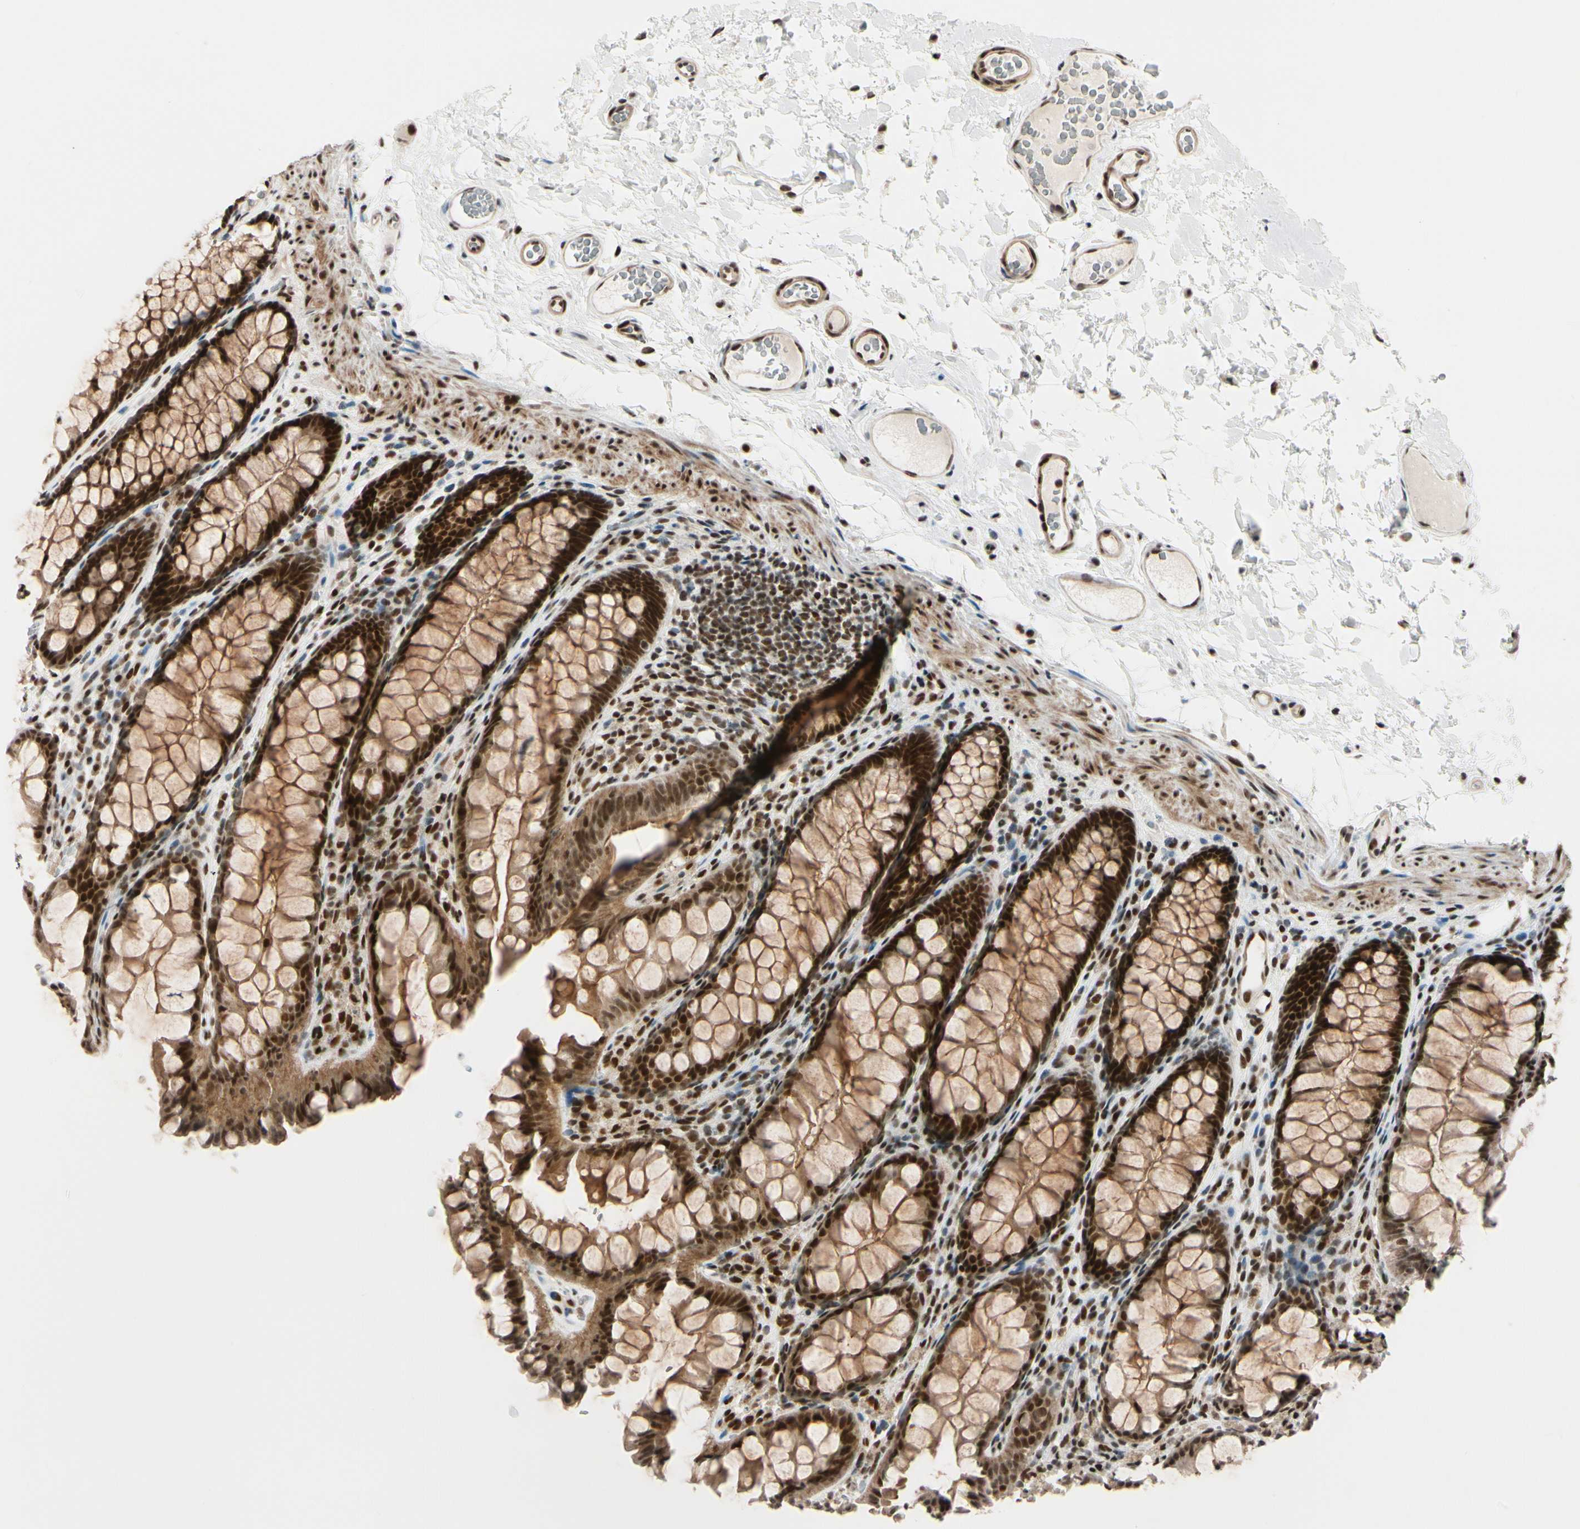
{"staining": {"intensity": "strong", "quantity": ">75%", "location": "nuclear"}, "tissue": "colon", "cell_type": "Endothelial cells", "image_type": "normal", "snomed": [{"axis": "morphology", "description": "Normal tissue, NOS"}, {"axis": "topography", "description": "Colon"}], "caption": "Normal colon displays strong nuclear expression in approximately >75% of endothelial cells.", "gene": "CHAMP1", "patient": {"sex": "female", "age": 55}}